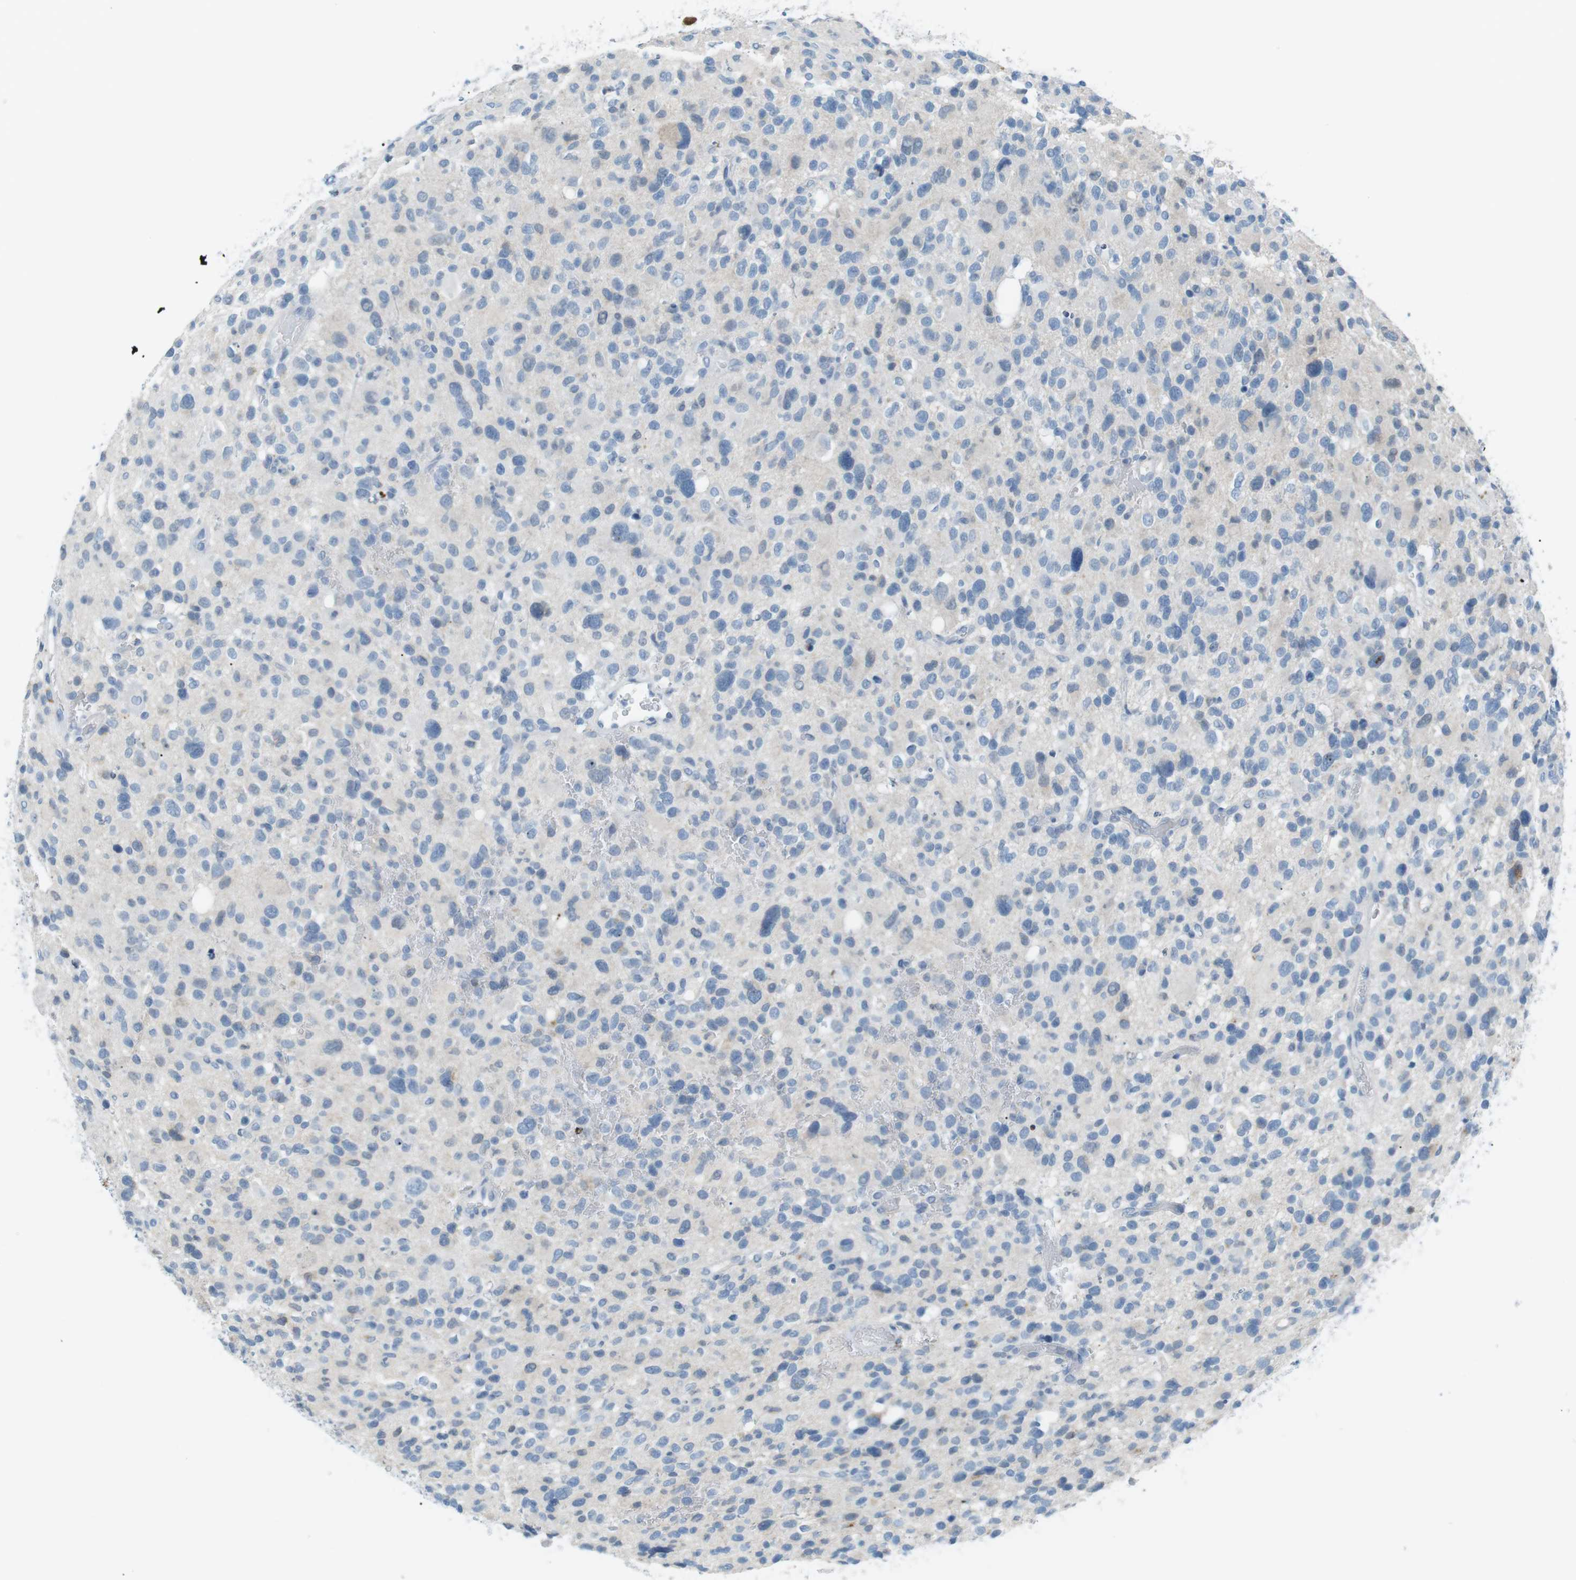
{"staining": {"intensity": "negative", "quantity": "none", "location": "none"}, "tissue": "glioma", "cell_type": "Tumor cells", "image_type": "cancer", "snomed": [{"axis": "morphology", "description": "Glioma, malignant, High grade"}, {"axis": "topography", "description": "Brain"}], "caption": "Tumor cells are negative for protein expression in human glioma.", "gene": "AZGP1", "patient": {"sex": "male", "age": 48}}